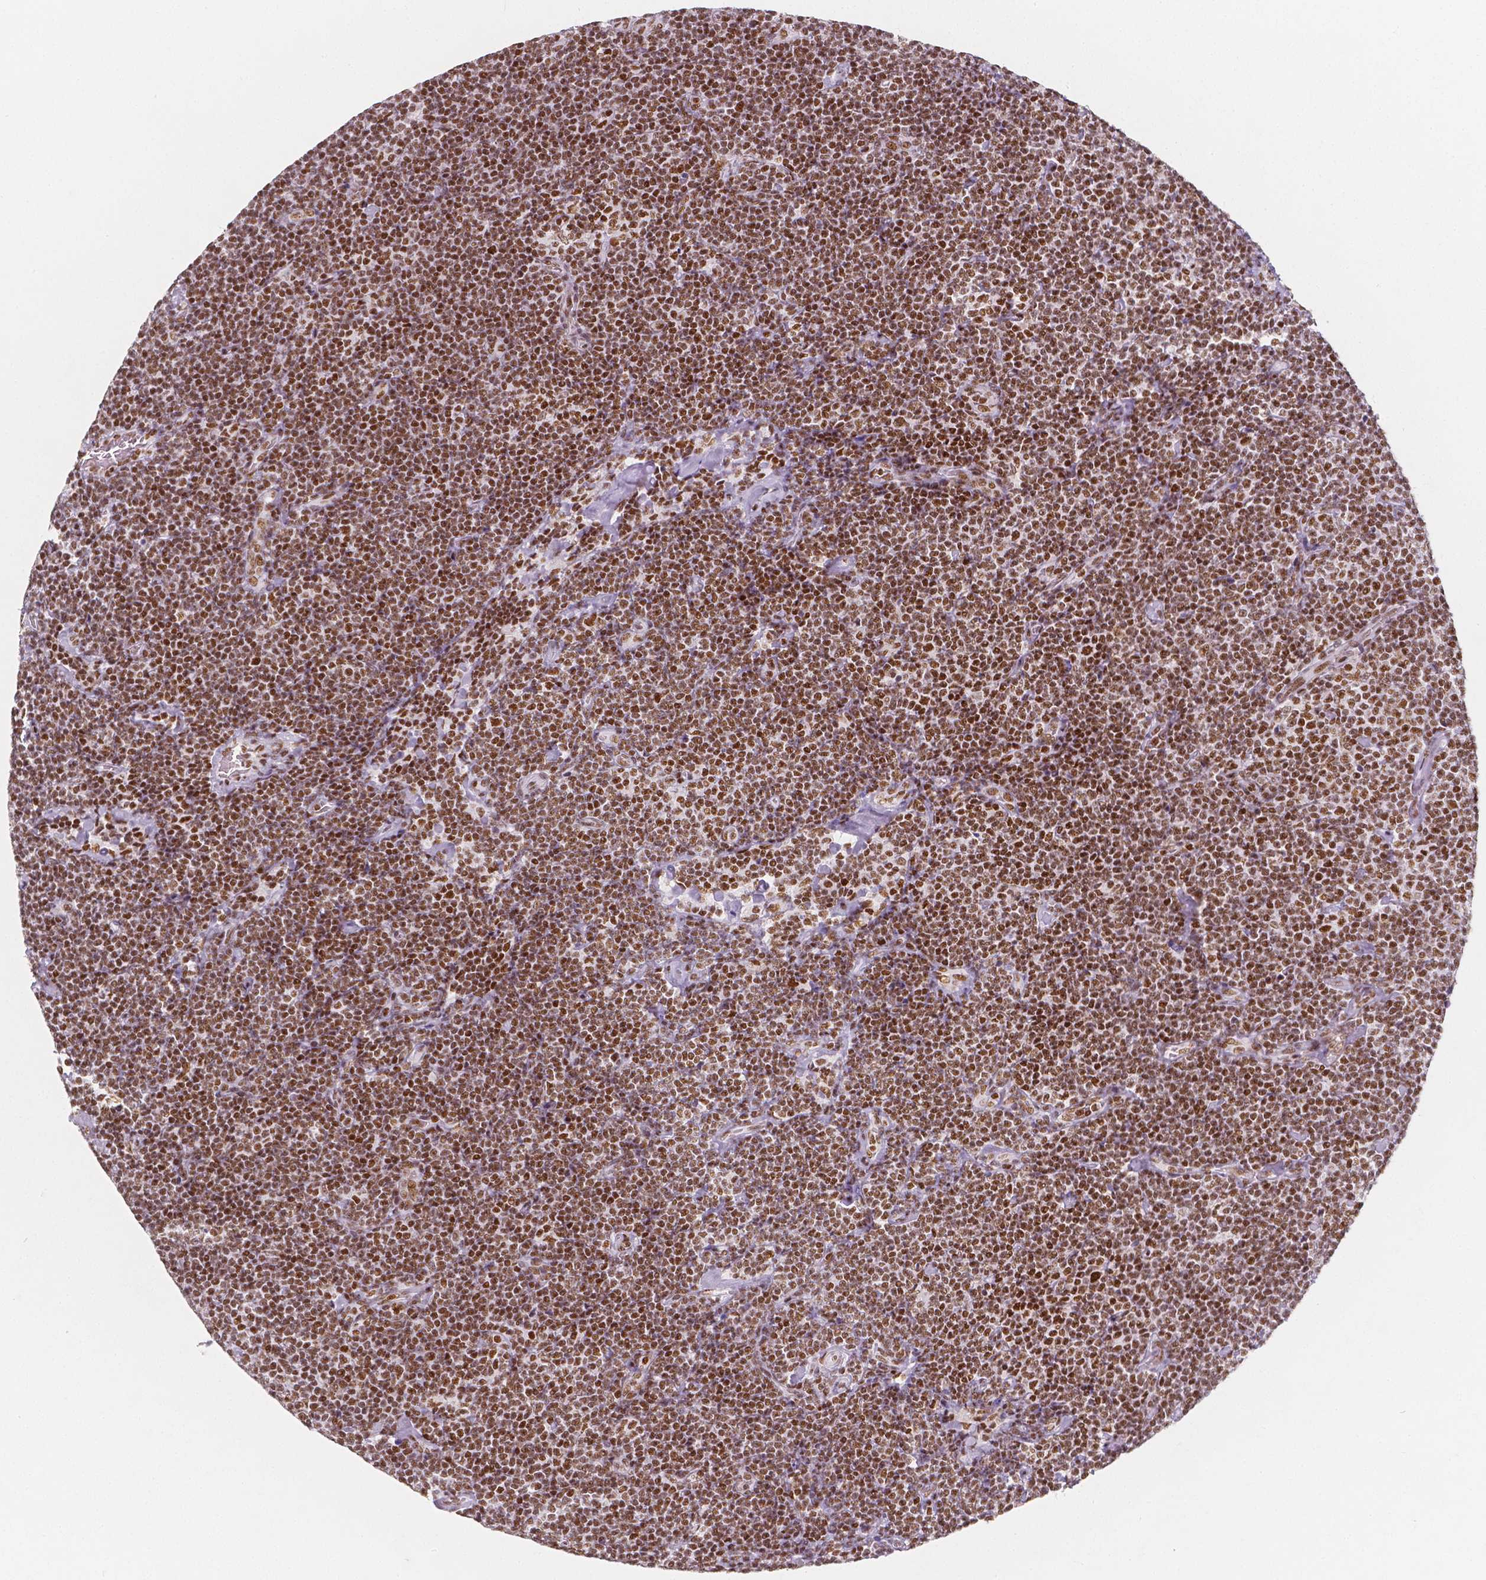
{"staining": {"intensity": "strong", "quantity": ">75%", "location": "nuclear"}, "tissue": "lymphoma", "cell_type": "Tumor cells", "image_type": "cancer", "snomed": [{"axis": "morphology", "description": "Malignant lymphoma, non-Hodgkin's type, Low grade"}, {"axis": "topography", "description": "Lymph node"}], "caption": "Protein positivity by immunohistochemistry (IHC) exhibits strong nuclear positivity in approximately >75% of tumor cells in malignant lymphoma, non-Hodgkin's type (low-grade).", "gene": "HDAC1", "patient": {"sex": "male", "age": 81}}